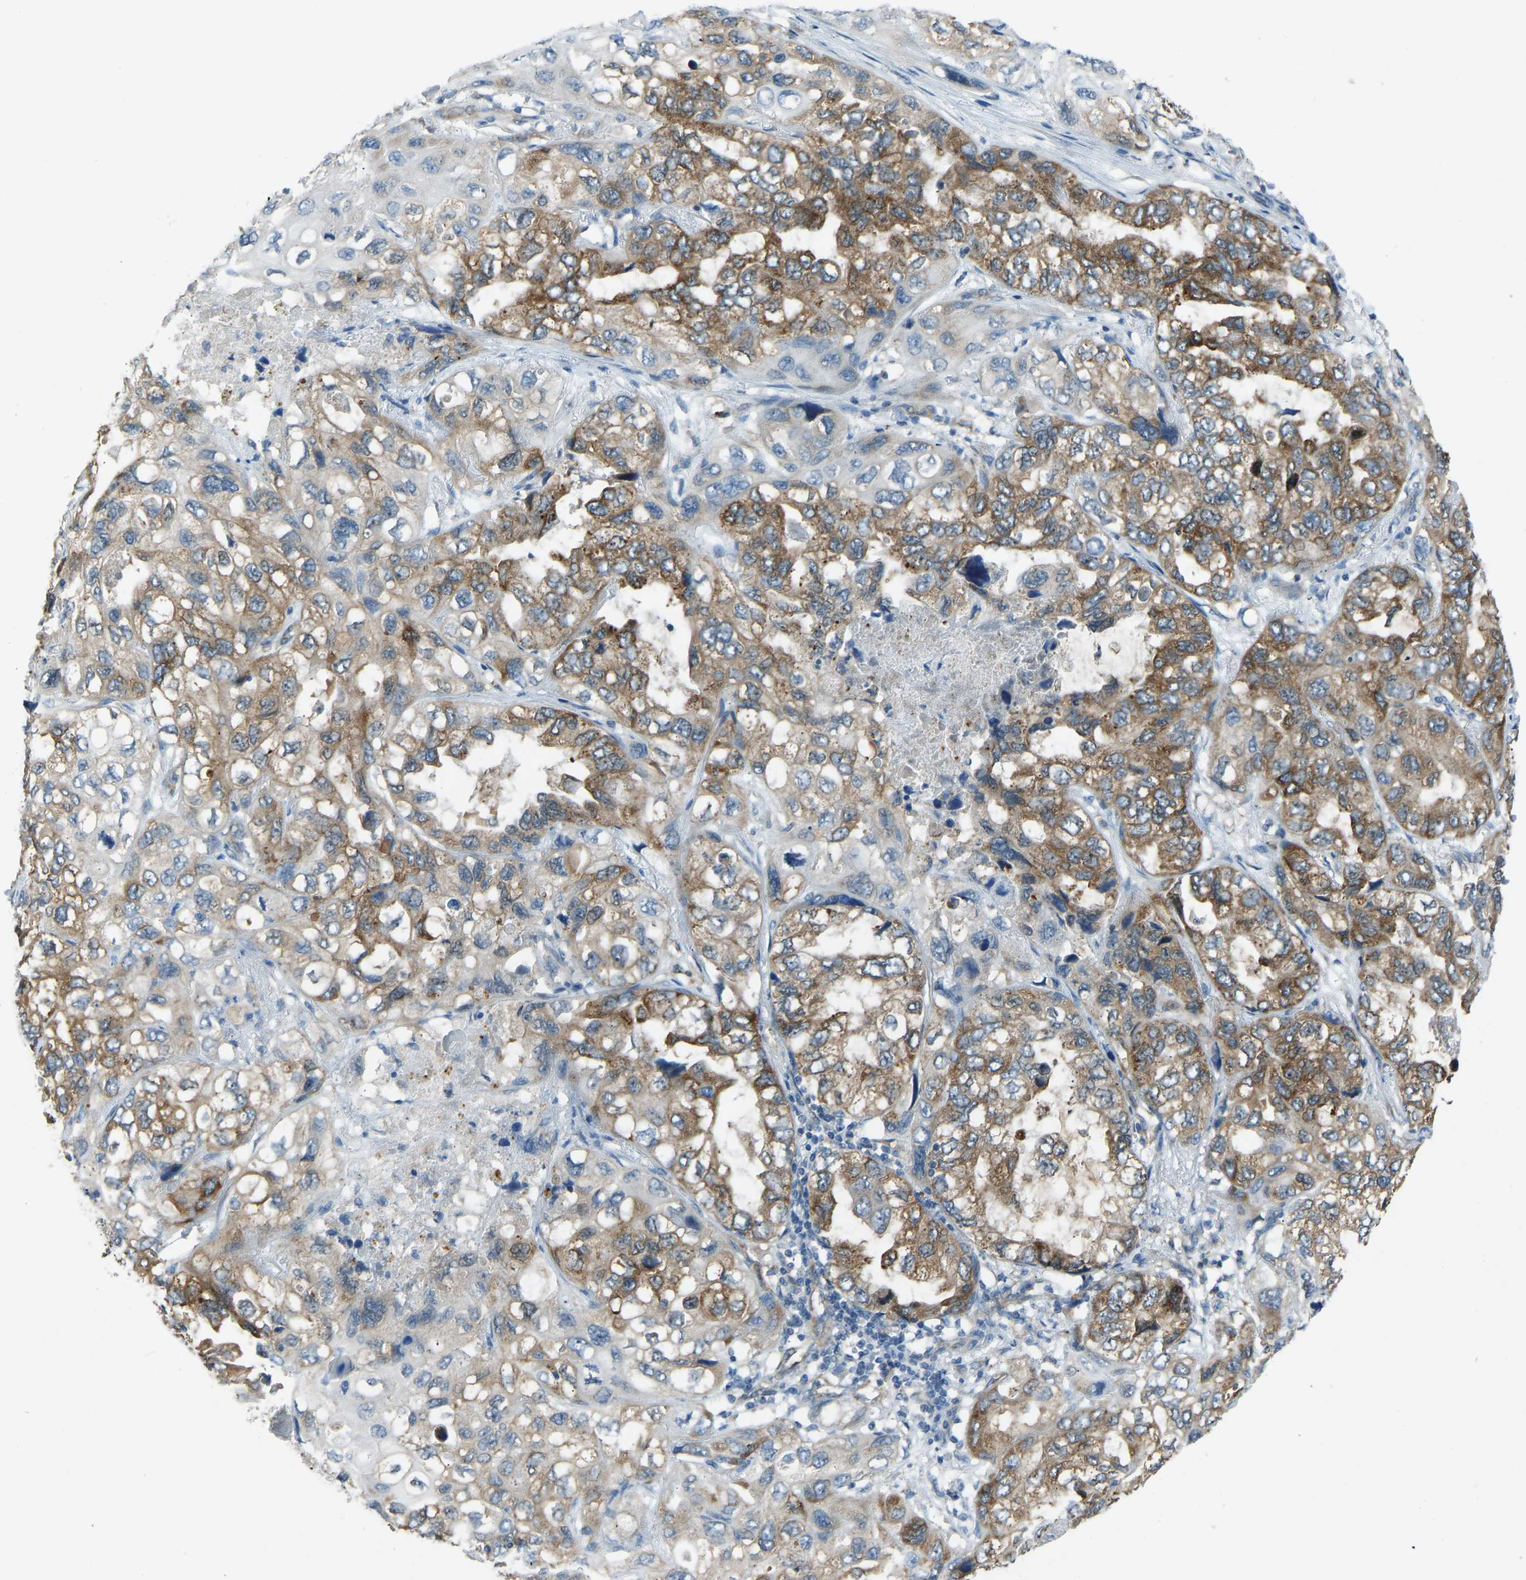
{"staining": {"intensity": "moderate", "quantity": ">75%", "location": "cytoplasmic/membranous"}, "tissue": "lung cancer", "cell_type": "Tumor cells", "image_type": "cancer", "snomed": [{"axis": "morphology", "description": "Squamous cell carcinoma, NOS"}, {"axis": "topography", "description": "Lung"}], "caption": "This micrograph exhibits immunohistochemistry (IHC) staining of human lung cancer, with medium moderate cytoplasmic/membranous expression in approximately >75% of tumor cells.", "gene": "STAU2", "patient": {"sex": "female", "age": 73}}